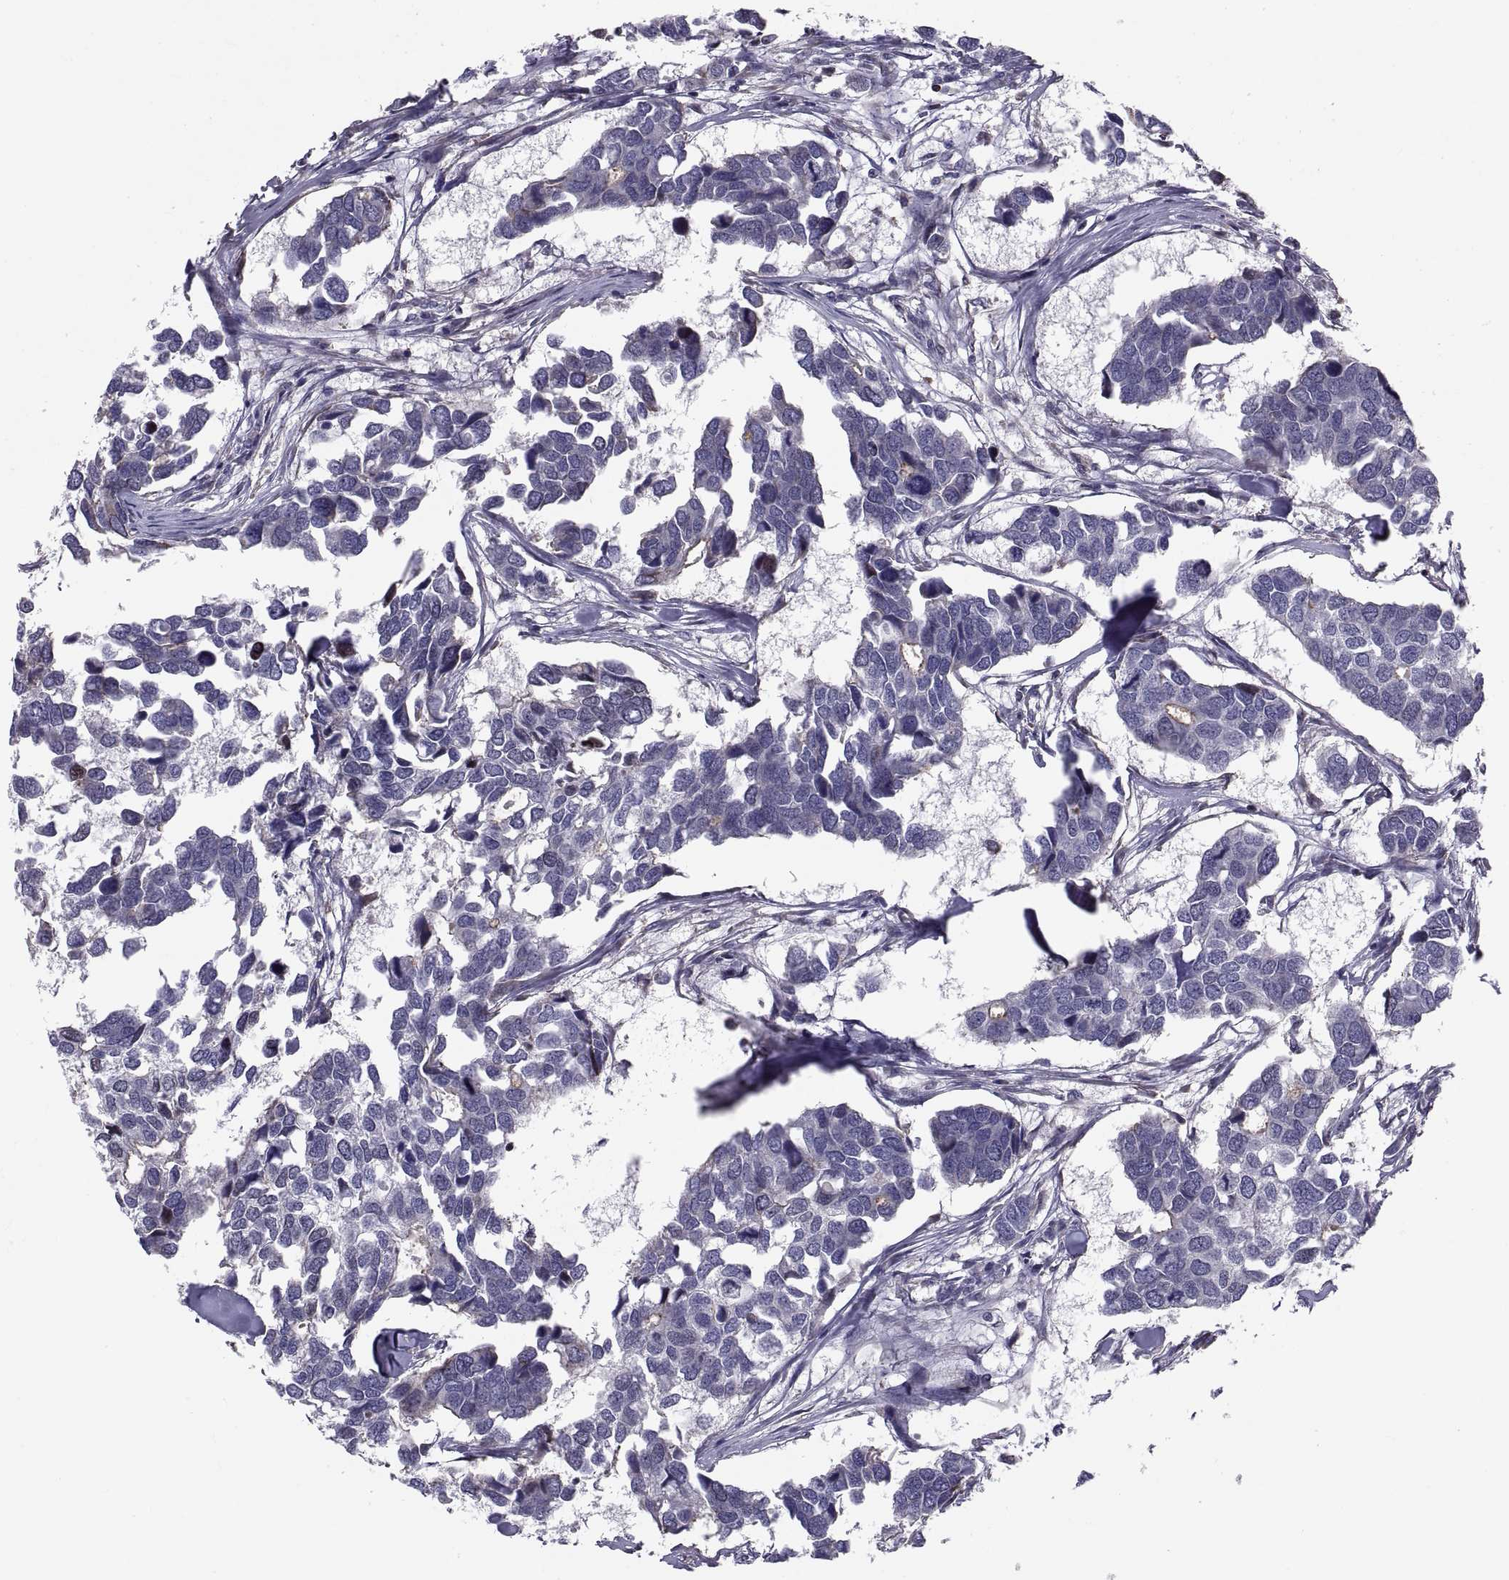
{"staining": {"intensity": "moderate", "quantity": "<25%", "location": "cytoplasmic/membranous"}, "tissue": "breast cancer", "cell_type": "Tumor cells", "image_type": "cancer", "snomed": [{"axis": "morphology", "description": "Duct carcinoma"}, {"axis": "topography", "description": "Breast"}], "caption": "Tumor cells display low levels of moderate cytoplasmic/membranous positivity in about <25% of cells in human breast invasive ductal carcinoma.", "gene": "ANO1", "patient": {"sex": "female", "age": 83}}